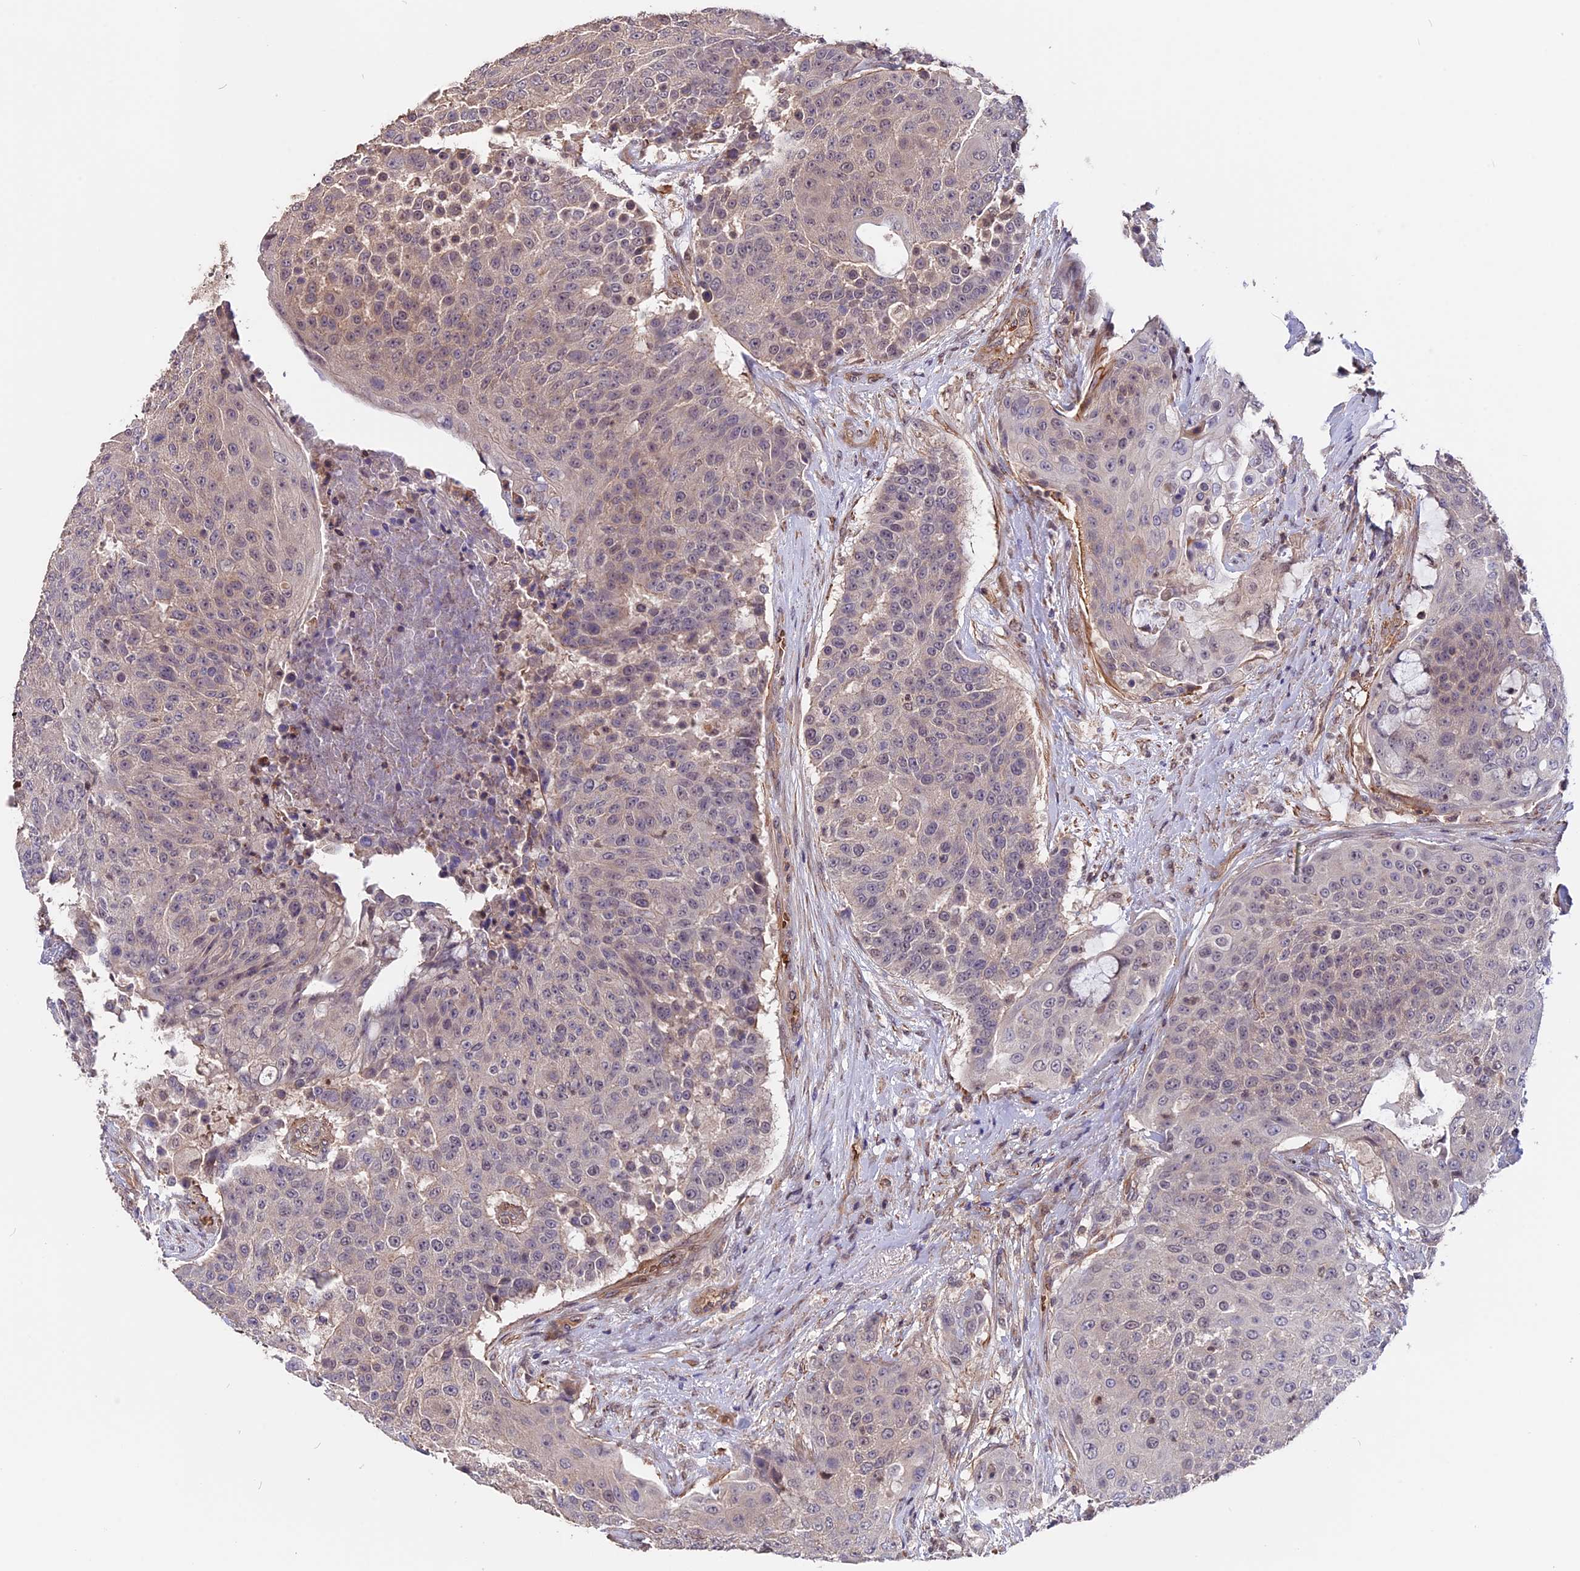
{"staining": {"intensity": "negative", "quantity": "none", "location": "none"}, "tissue": "urothelial cancer", "cell_type": "Tumor cells", "image_type": "cancer", "snomed": [{"axis": "morphology", "description": "Urothelial carcinoma, High grade"}, {"axis": "topography", "description": "Urinary bladder"}], "caption": "This is an immunohistochemistry histopathology image of urothelial cancer. There is no expression in tumor cells.", "gene": "ZC3H10", "patient": {"sex": "female", "age": 63}}